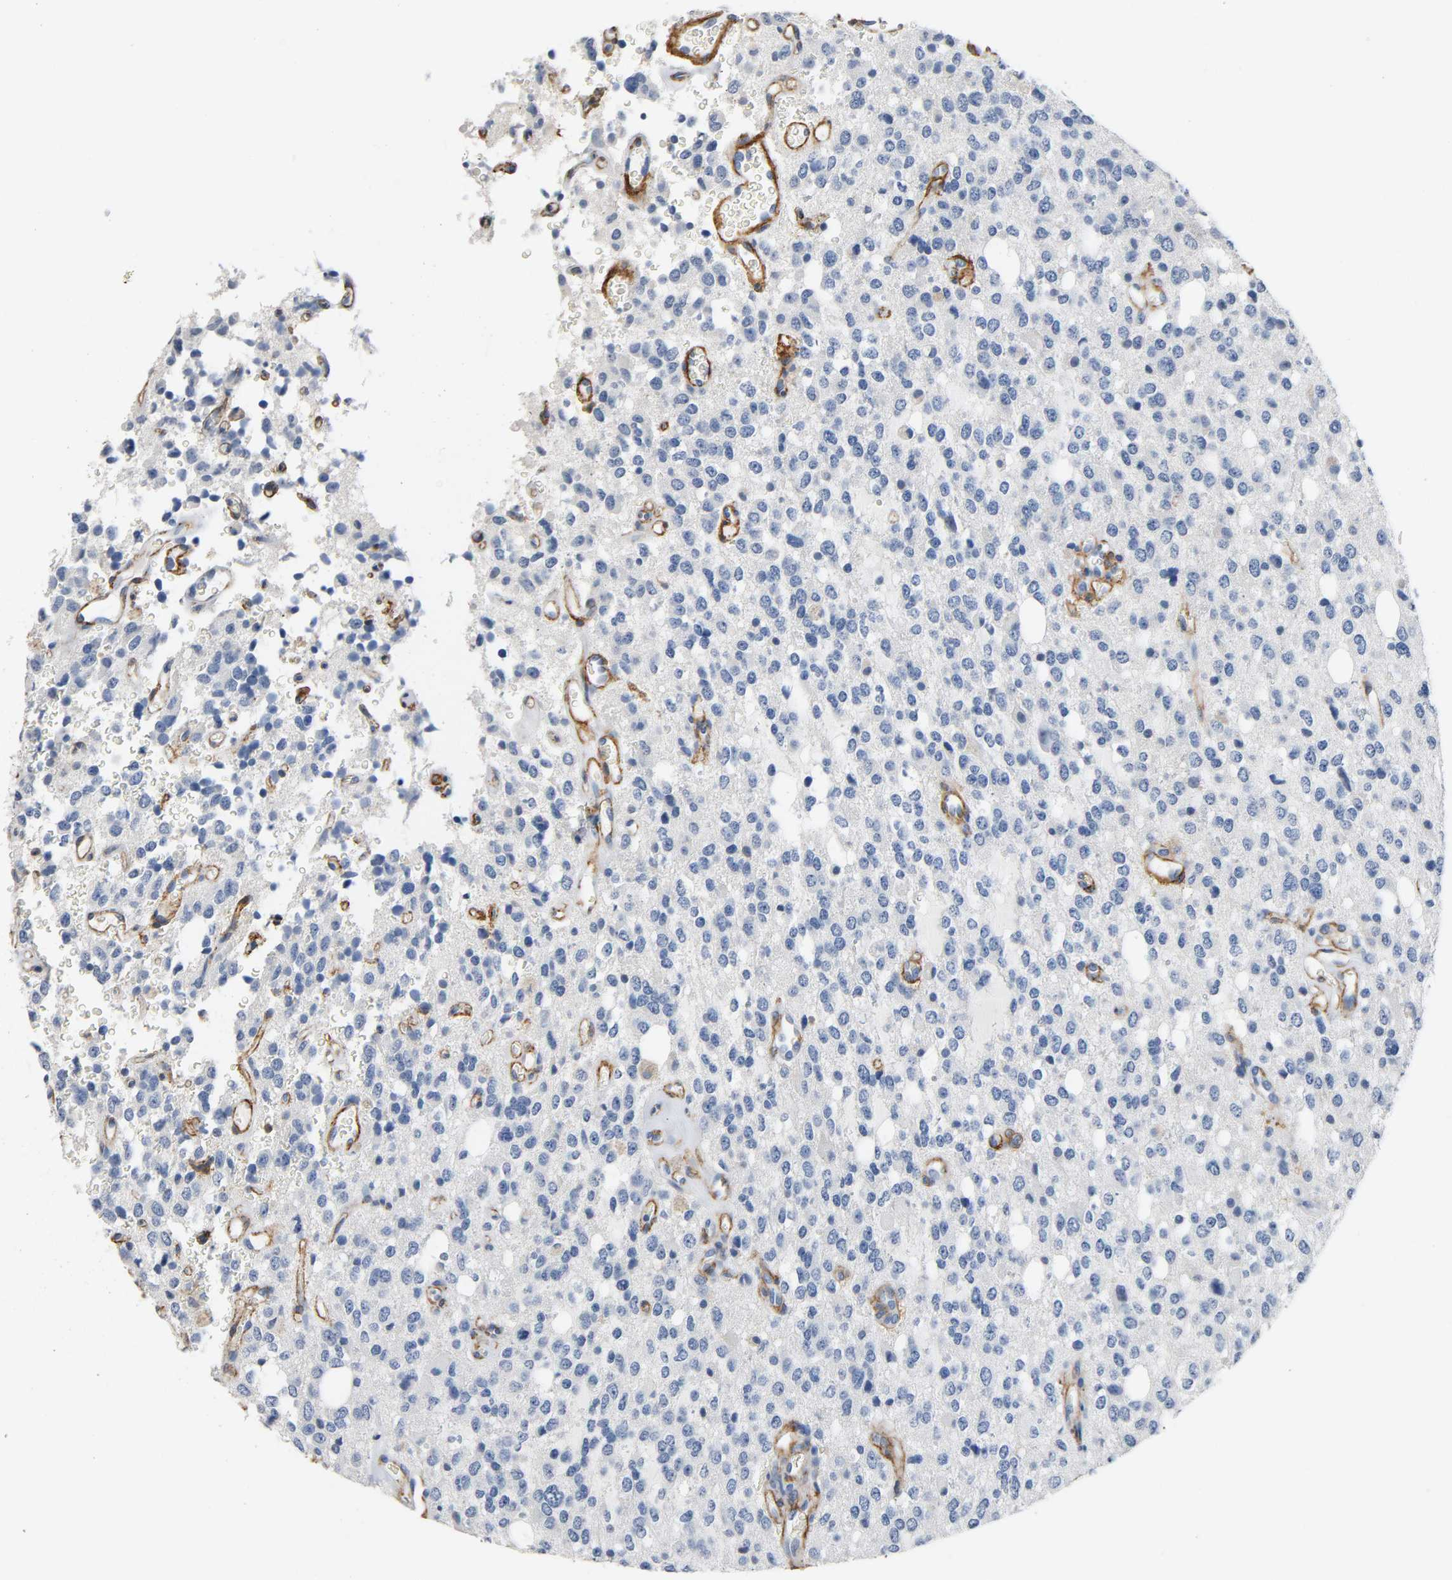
{"staining": {"intensity": "negative", "quantity": "none", "location": "none"}, "tissue": "glioma", "cell_type": "Tumor cells", "image_type": "cancer", "snomed": [{"axis": "morphology", "description": "Glioma, malignant, High grade"}, {"axis": "topography", "description": "Brain"}], "caption": "Immunohistochemical staining of human glioma exhibits no significant expression in tumor cells.", "gene": "ANPEP", "patient": {"sex": "male", "age": 47}}